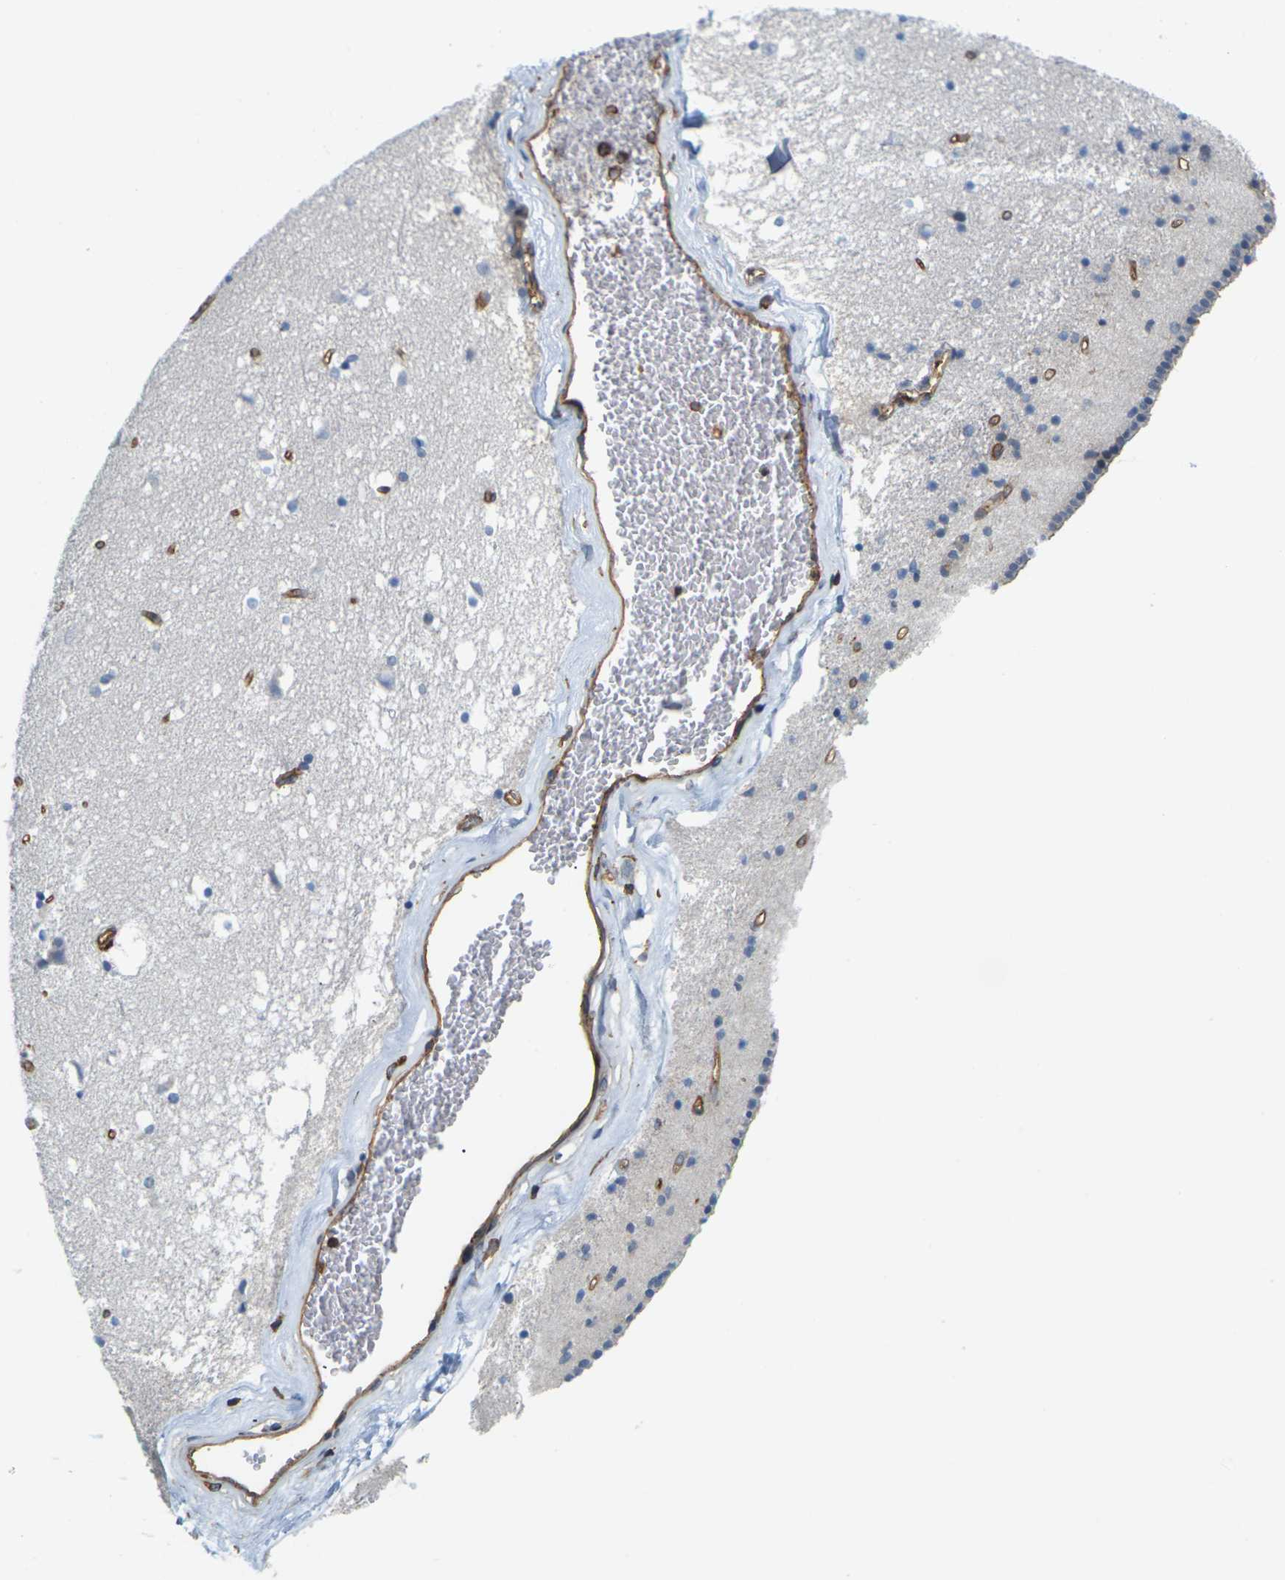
{"staining": {"intensity": "negative", "quantity": "none", "location": "none"}, "tissue": "caudate", "cell_type": "Glial cells", "image_type": "normal", "snomed": [{"axis": "morphology", "description": "Normal tissue, NOS"}, {"axis": "topography", "description": "Lateral ventricle wall"}], "caption": "Glial cells show no significant protein positivity in benign caudate. Nuclei are stained in blue.", "gene": "IQGAP1", "patient": {"sex": "male", "age": 45}}